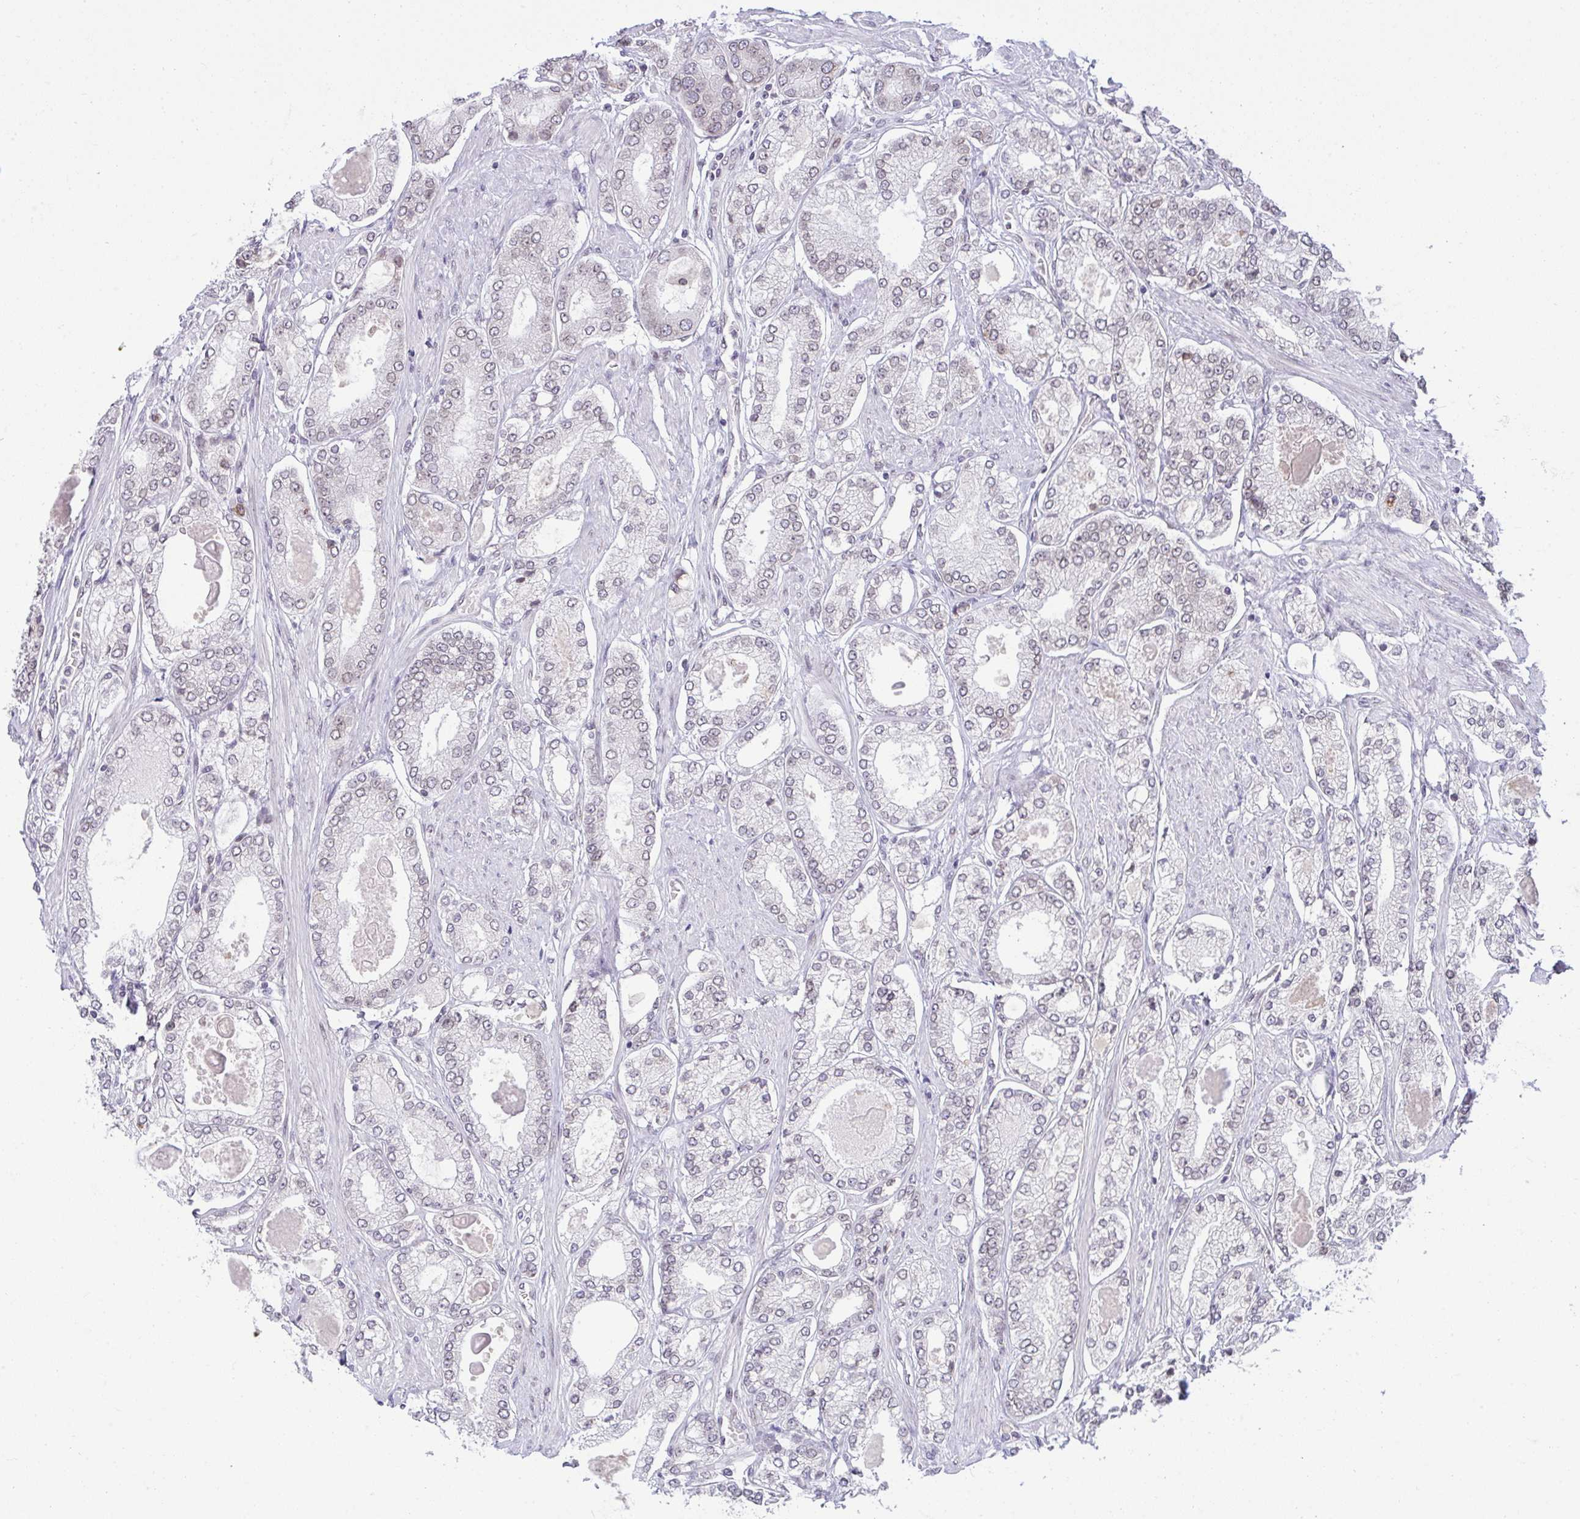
{"staining": {"intensity": "weak", "quantity": "25%-75%", "location": "cytoplasmic/membranous,nuclear"}, "tissue": "prostate cancer", "cell_type": "Tumor cells", "image_type": "cancer", "snomed": [{"axis": "morphology", "description": "Adenocarcinoma, High grade"}, {"axis": "topography", "description": "Prostate"}], "caption": "IHC micrograph of human prostate cancer (adenocarcinoma (high-grade)) stained for a protein (brown), which displays low levels of weak cytoplasmic/membranous and nuclear positivity in approximately 25%-75% of tumor cells.", "gene": "RANBP2", "patient": {"sex": "male", "age": 68}}